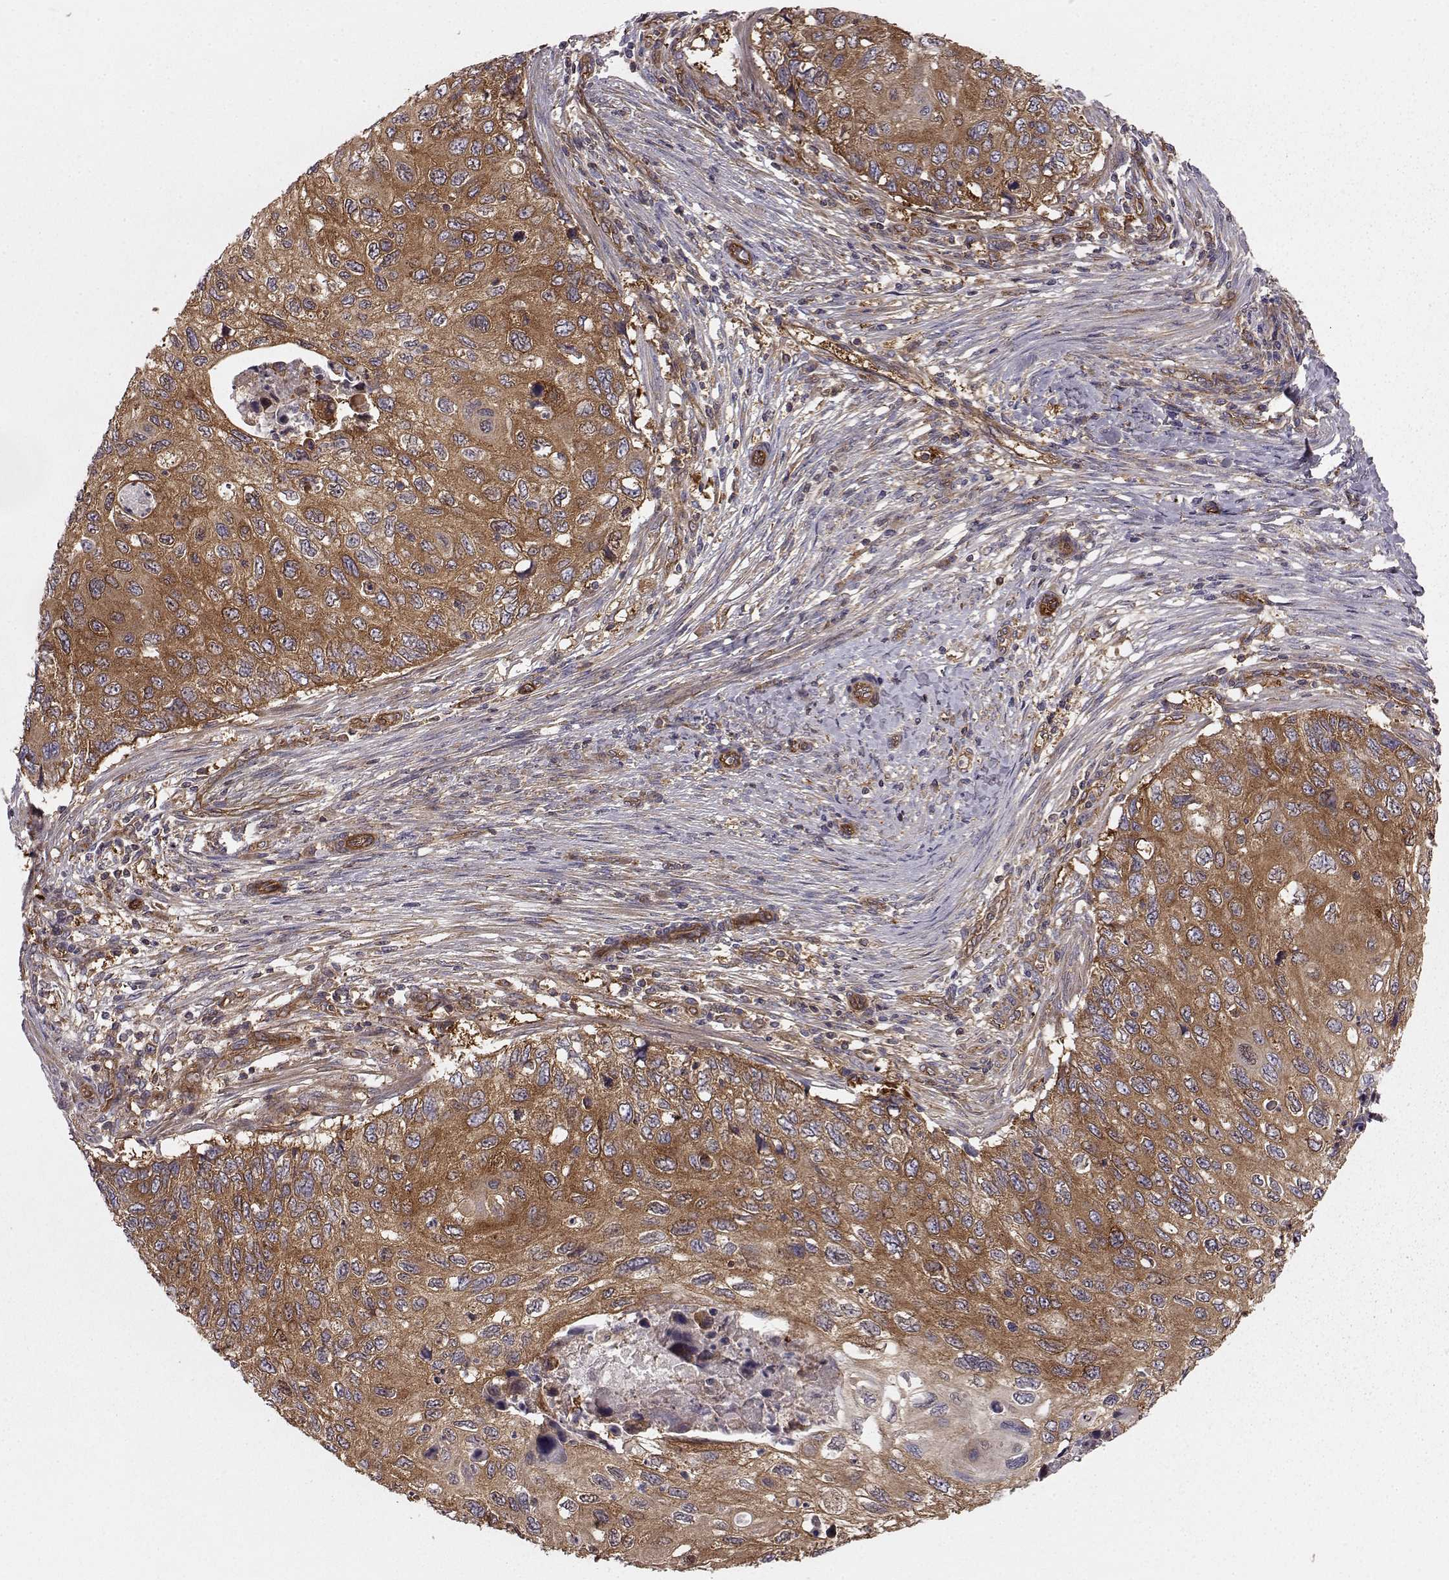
{"staining": {"intensity": "moderate", "quantity": ">75%", "location": "cytoplasmic/membranous"}, "tissue": "cervical cancer", "cell_type": "Tumor cells", "image_type": "cancer", "snomed": [{"axis": "morphology", "description": "Squamous cell carcinoma, NOS"}, {"axis": "topography", "description": "Cervix"}], "caption": "An image of cervical cancer (squamous cell carcinoma) stained for a protein exhibits moderate cytoplasmic/membranous brown staining in tumor cells.", "gene": "RABGAP1", "patient": {"sex": "female", "age": 70}}